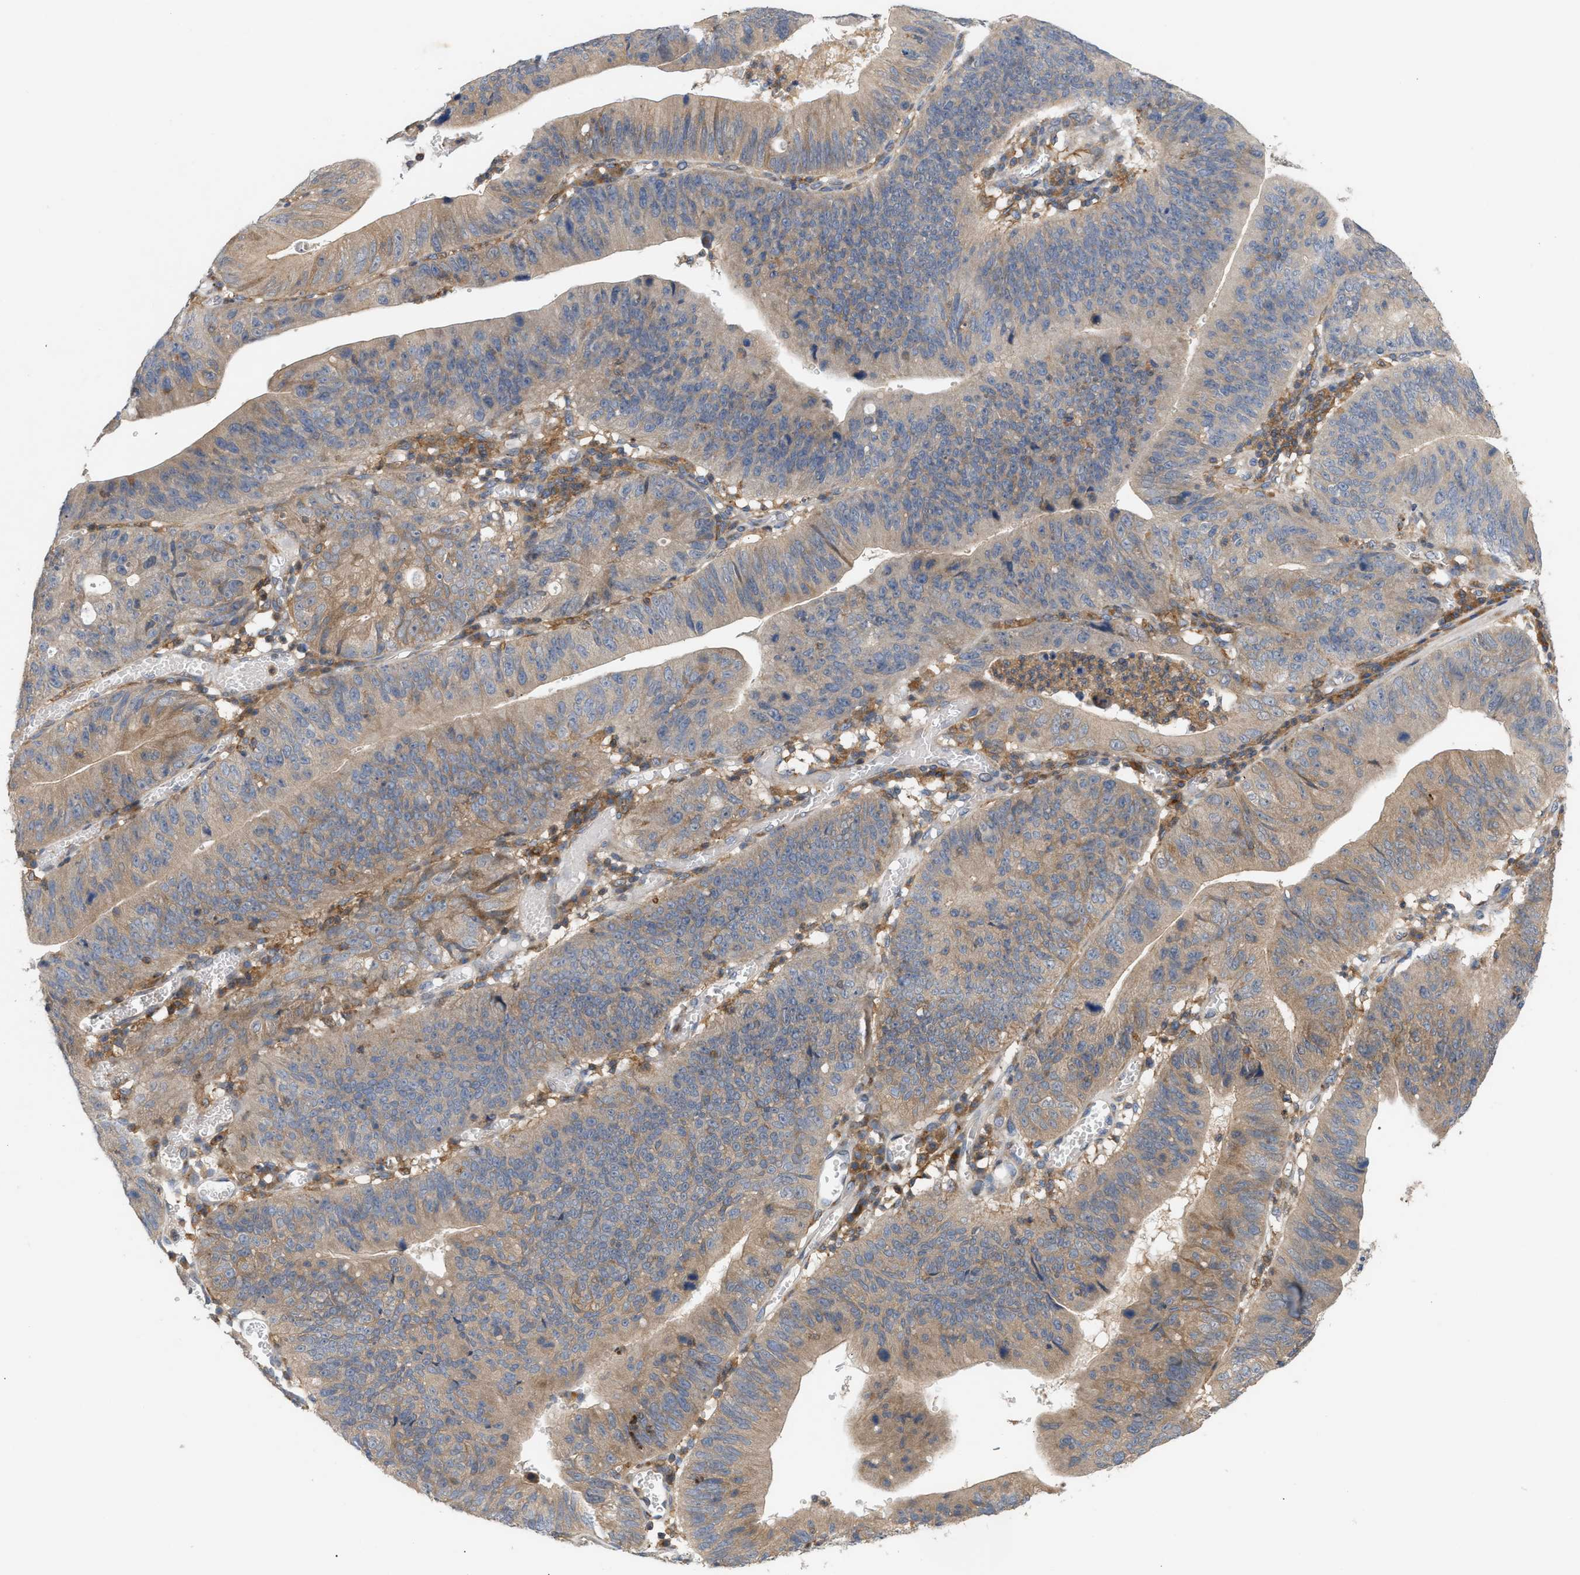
{"staining": {"intensity": "weak", "quantity": ">75%", "location": "cytoplasmic/membranous"}, "tissue": "stomach cancer", "cell_type": "Tumor cells", "image_type": "cancer", "snomed": [{"axis": "morphology", "description": "Adenocarcinoma, NOS"}, {"axis": "topography", "description": "Stomach"}], "caption": "Weak cytoplasmic/membranous expression for a protein is present in approximately >75% of tumor cells of stomach cancer (adenocarcinoma) using IHC.", "gene": "DBNL", "patient": {"sex": "male", "age": 59}}